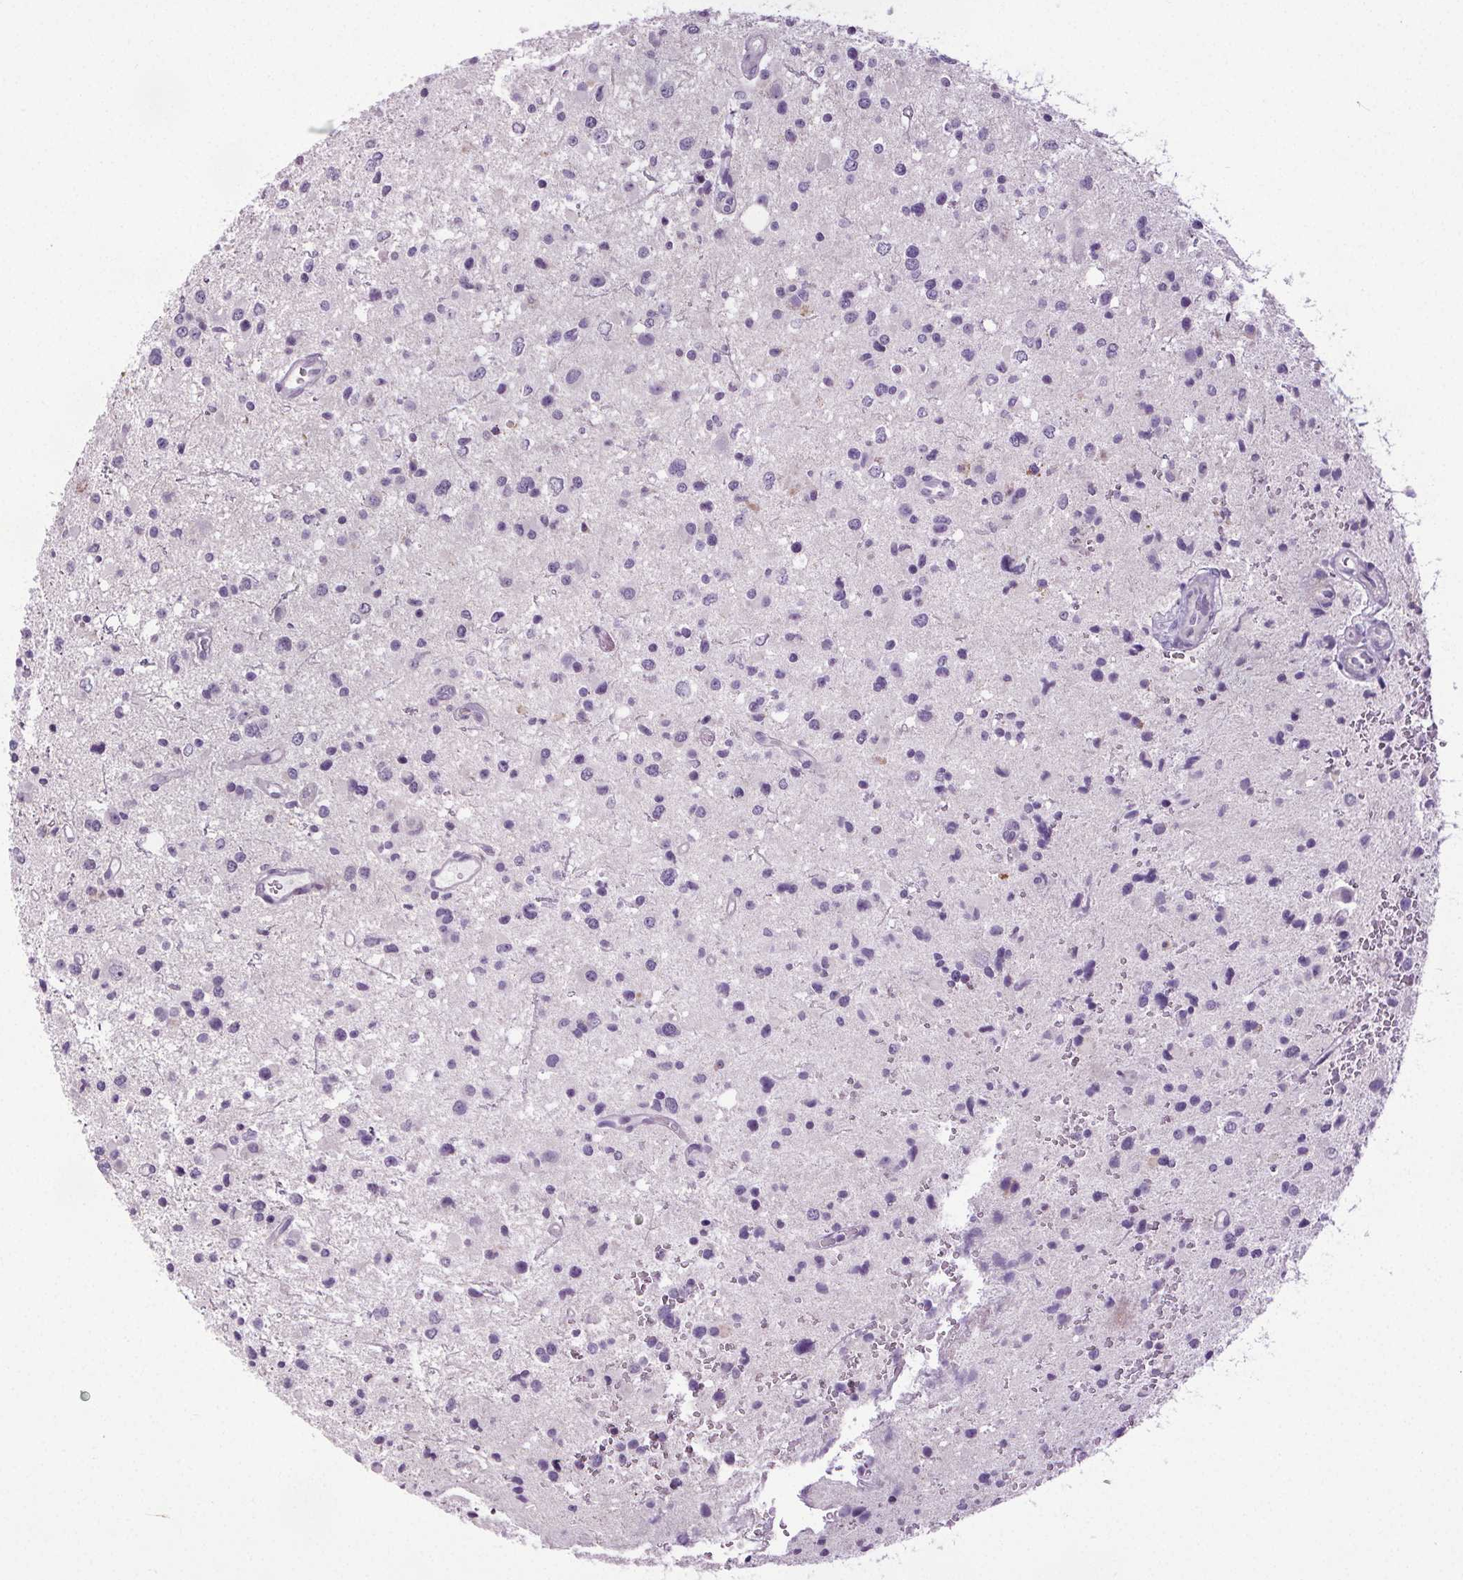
{"staining": {"intensity": "negative", "quantity": "none", "location": "none"}, "tissue": "glioma", "cell_type": "Tumor cells", "image_type": "cancer", "snomed": [{"axis": "morphology", "description": "Glioma, malignant, Low grade"}, {"axis": "topography", "description": "Brain"}], "caption": "An immunohistochemistry (IHC) histopathology image of low-grade glioma (malignant) is shown. There is no staining in tumor cells of low-grade glioma (malignant).", "gene": "GPIHBP1", "patient": {"sex": "male", "age": 43}}